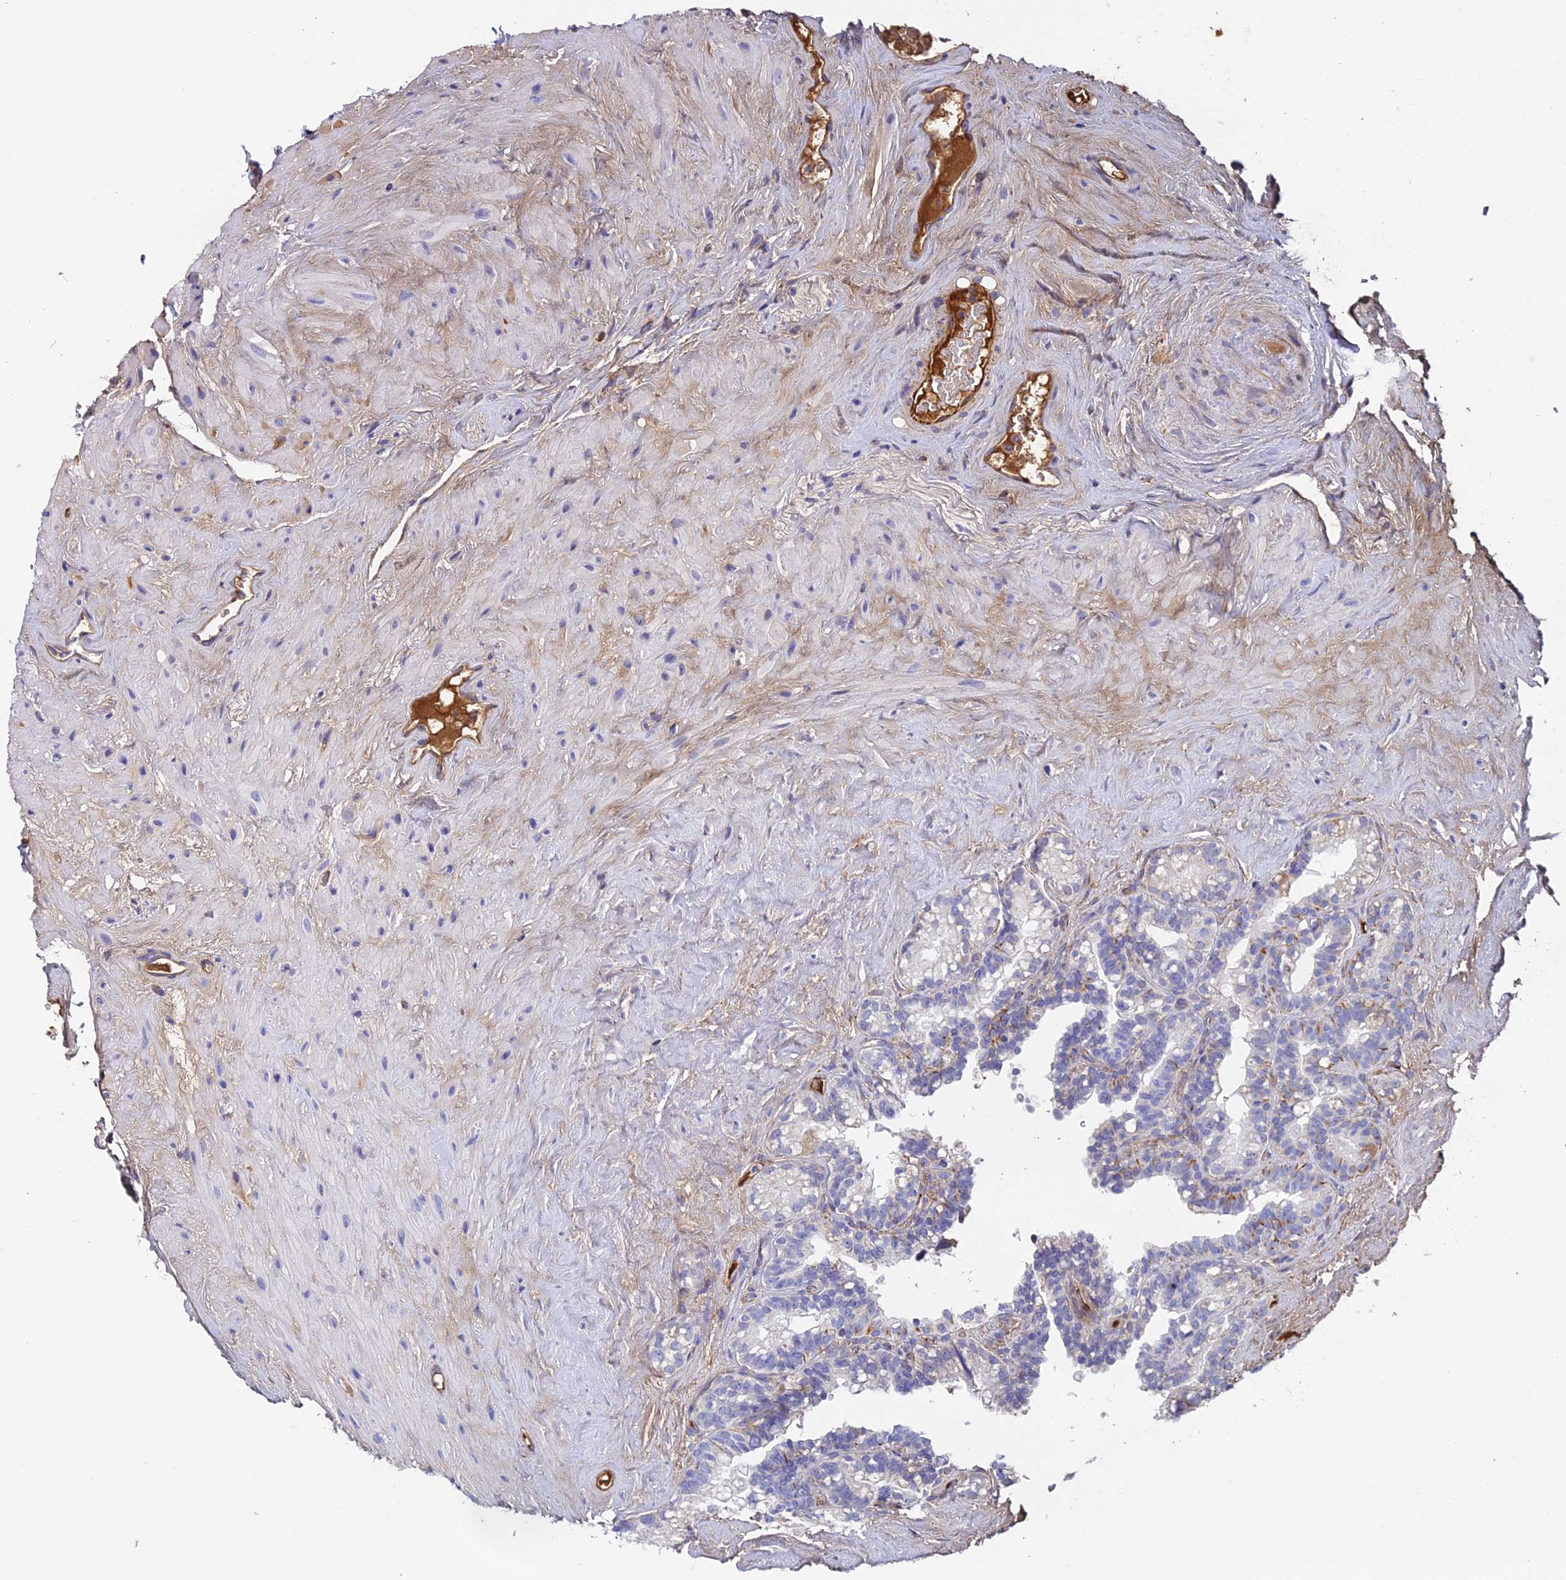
{"staining": {"intensity": "weak", "quantity": "<25%", "location": "cytoplasmic/membranous"}, "tissue": "seminal vesicle", "cell_type": "Glandular cells", "image_type": "normal", "snomed": [{"axis": "morphology", "description": "Normal tissue, NOS"}, {"axis": "topography", "description": "Prostate"}, {"axis": "topography", "description": "Seminal veicle"}], "caption": "IHC photomicrograph of normal seminal vesicle: seminal vesicle stained with DAB exhibits no significant protein staining in glandular cells.", "gene": "BEX4", "patient": {"sex": "male", "age": 79}}